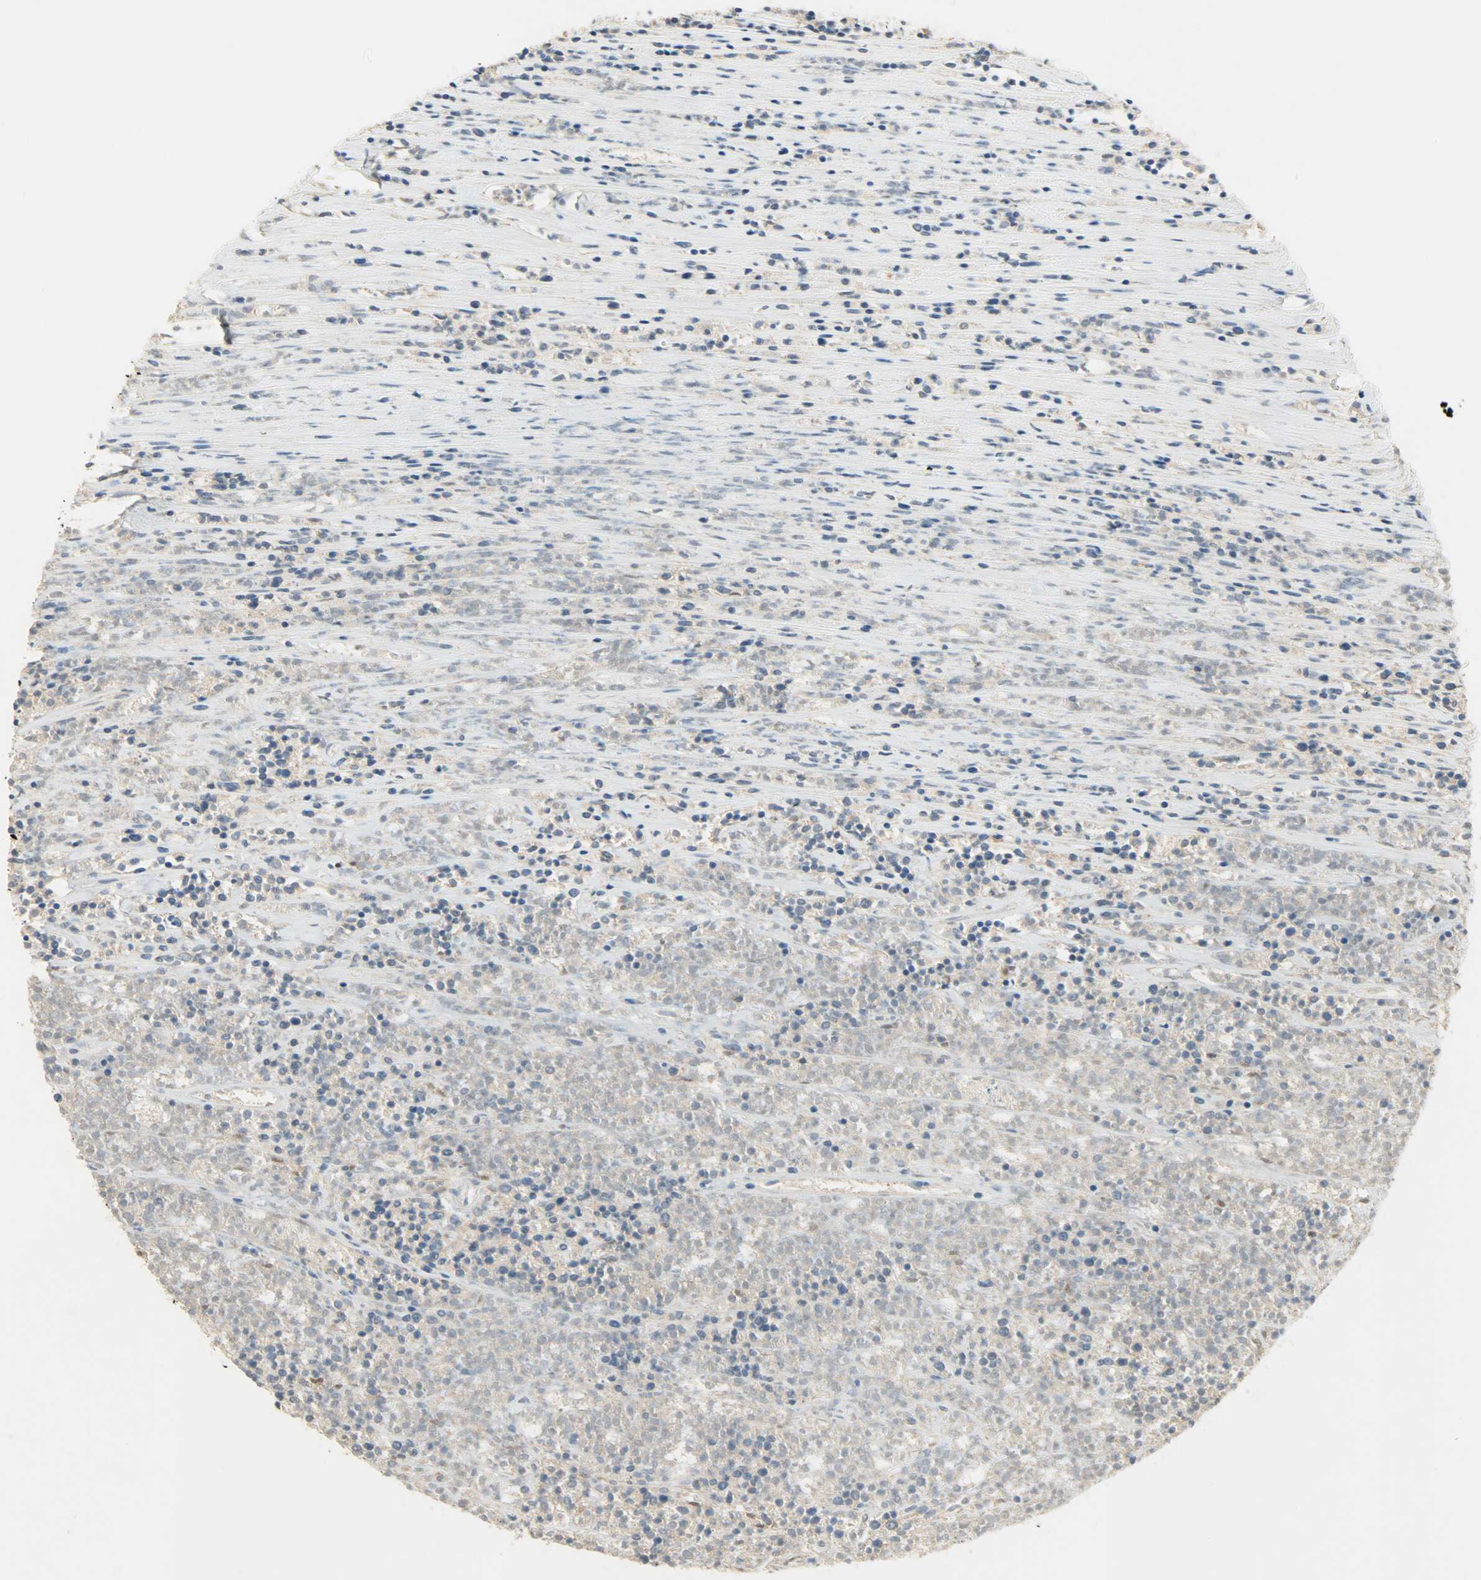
{"staining": {"intensity": "weak", "quantity": ">75%", "location": "cytoplasmic/membranous"}, "tissue": "lymphoma", "cell_type": "Tumor cells", "image_type": "cancer", "snomed": [{"axis": "morphology", "description": "Malignant lymphoma, non-Hodgkin's type, High grade"}, {"axis": "topography", "description": "Lymph node"}], "caption": "Lymphoma stained for a protein exhibits weak cytoplasmic/membranous positivity in tumor cells.", "gene": "C1orf198", "patient": {"sex": "female", "age": 73}}